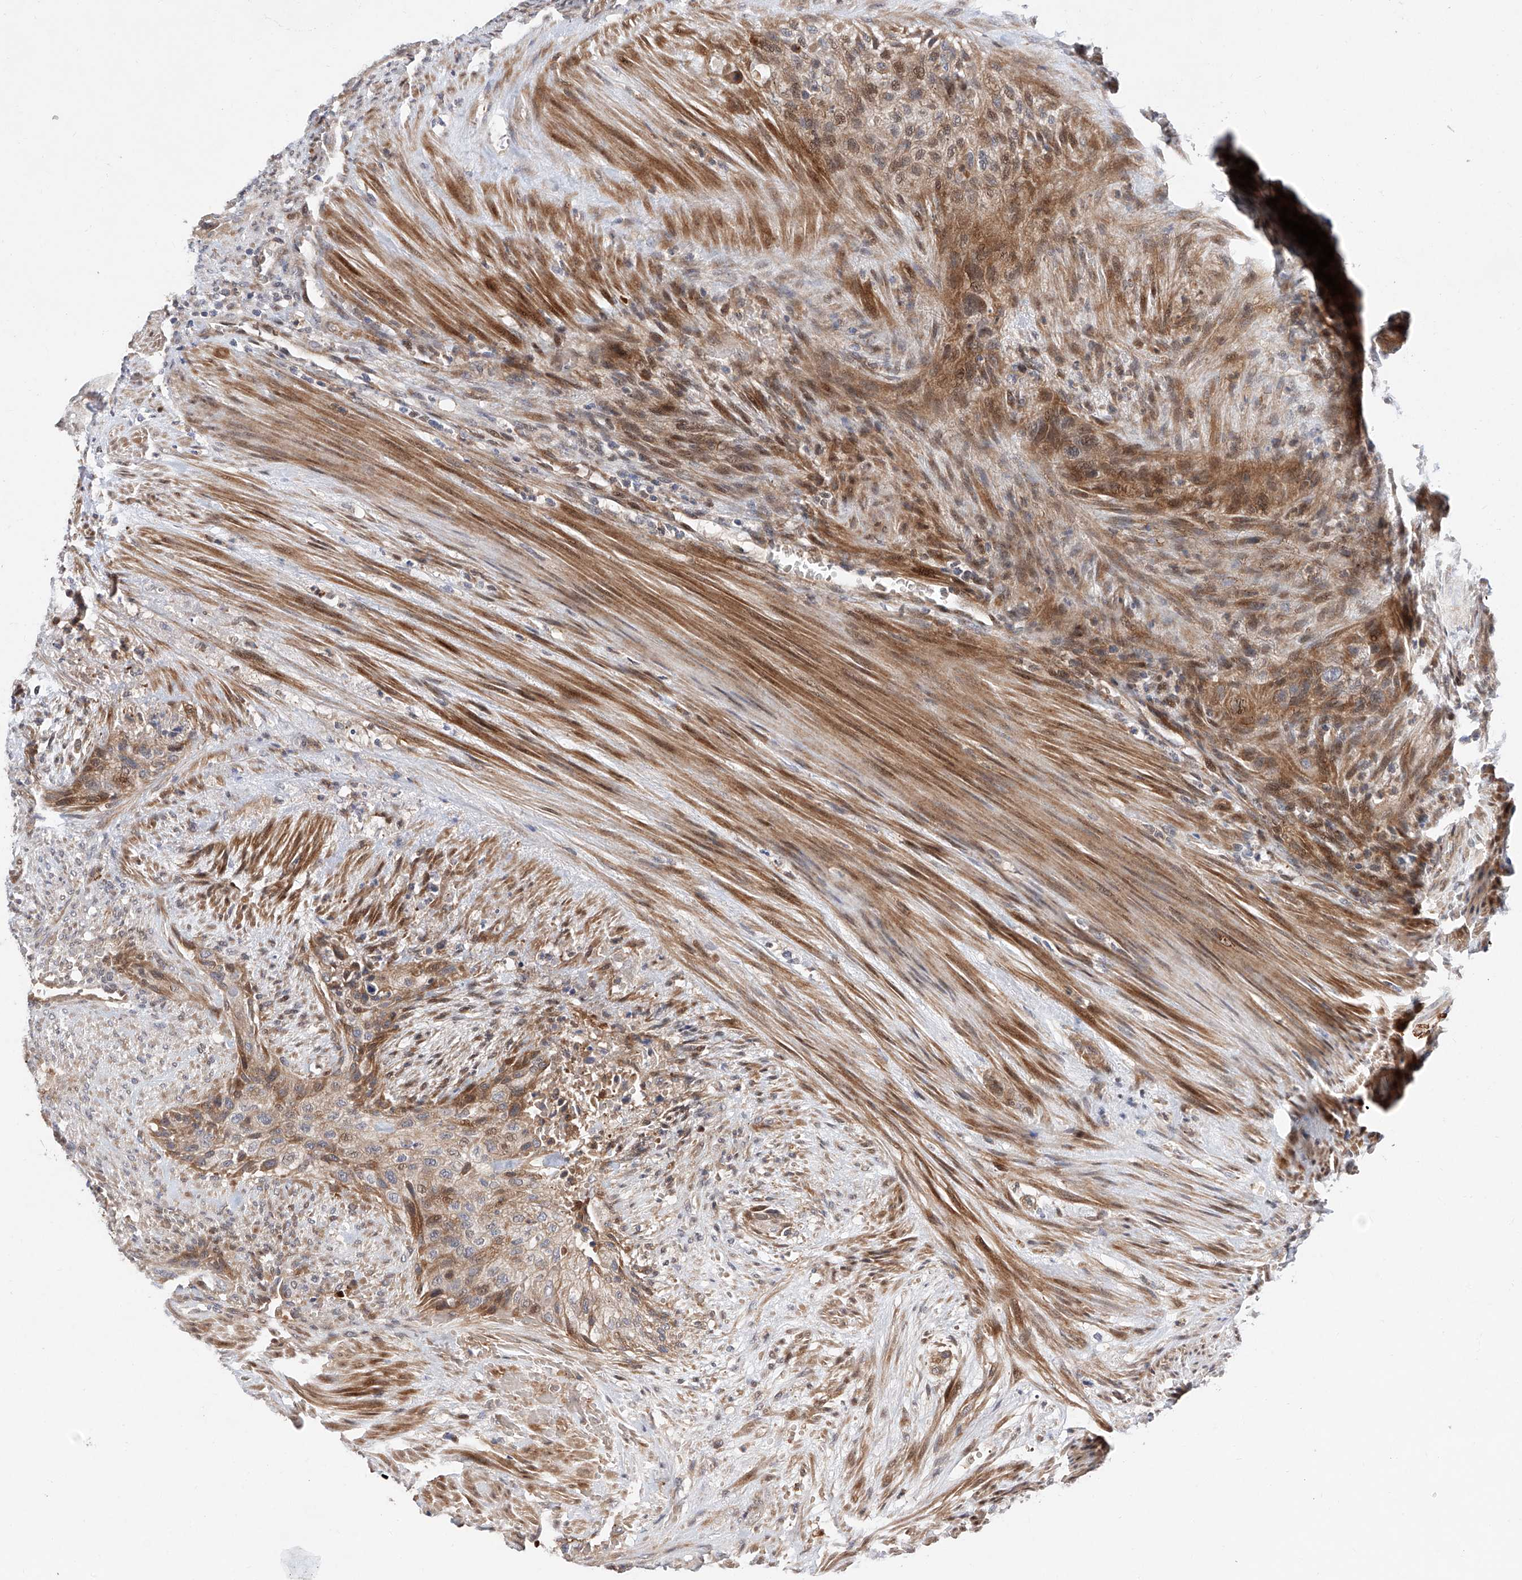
{"staining": {"intensity": "moderate", "quantity": "25%-75%", "location": "cytoplasmic/membranous,nuclear"}, "tissue": "urothelial cancer", "cell_type": "Tumor cells", "image_type": "cancer", "snomed": [{"axis": "morphology", "description": "Urothelial carcinoma, High grade"}, {"axis": "topography", "description": "Urinary bladder"}], "caption": "This photomicrograph shows immunohistochemistry staining of human urothelial cancer, with medium moderate cytoplasmic/membranous and nuclear staining in approximately 25%-75% of tumor cells.", "gene": "FUCA2", "patient": {"sex": "male", "age": 35}}